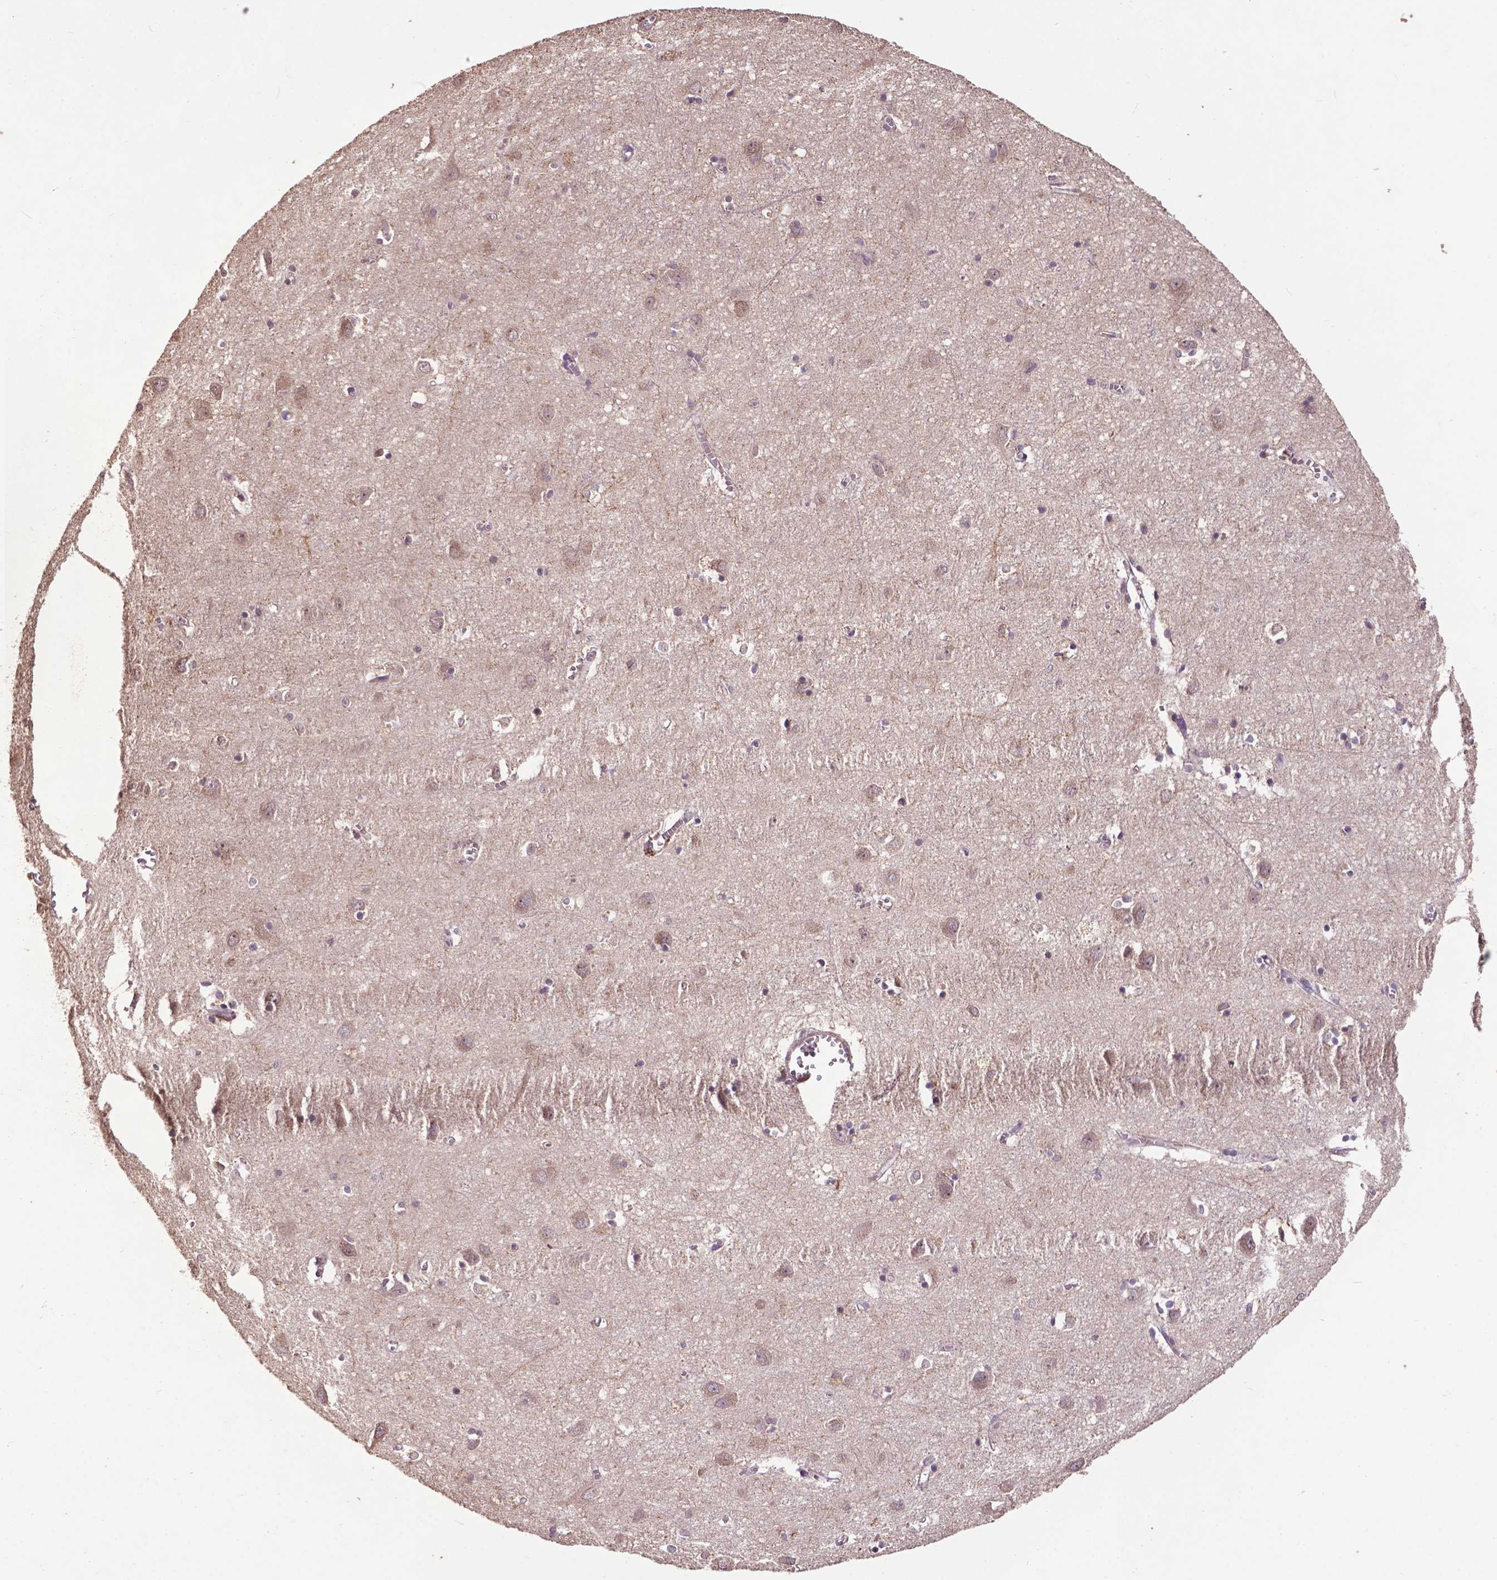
{"staining": {"intensity": "negative", "quantity": "none", "location": "none"}, "tissue": "cerebral cortex", "cell_type": "Endothelial cells", "image_type": "normal", "snomed": [{"axis": "morphology", "description": "Normal tissue, NOS"}, {"axis": "topography", "description": "Cerebral cortex"}], "caption": "Cerebral cortex stained for a protein using immunohistochemistry exhibits no expression endothelial cells.", "gene": "GLRA2", "patient": {"sex": "male", "age": 70}}